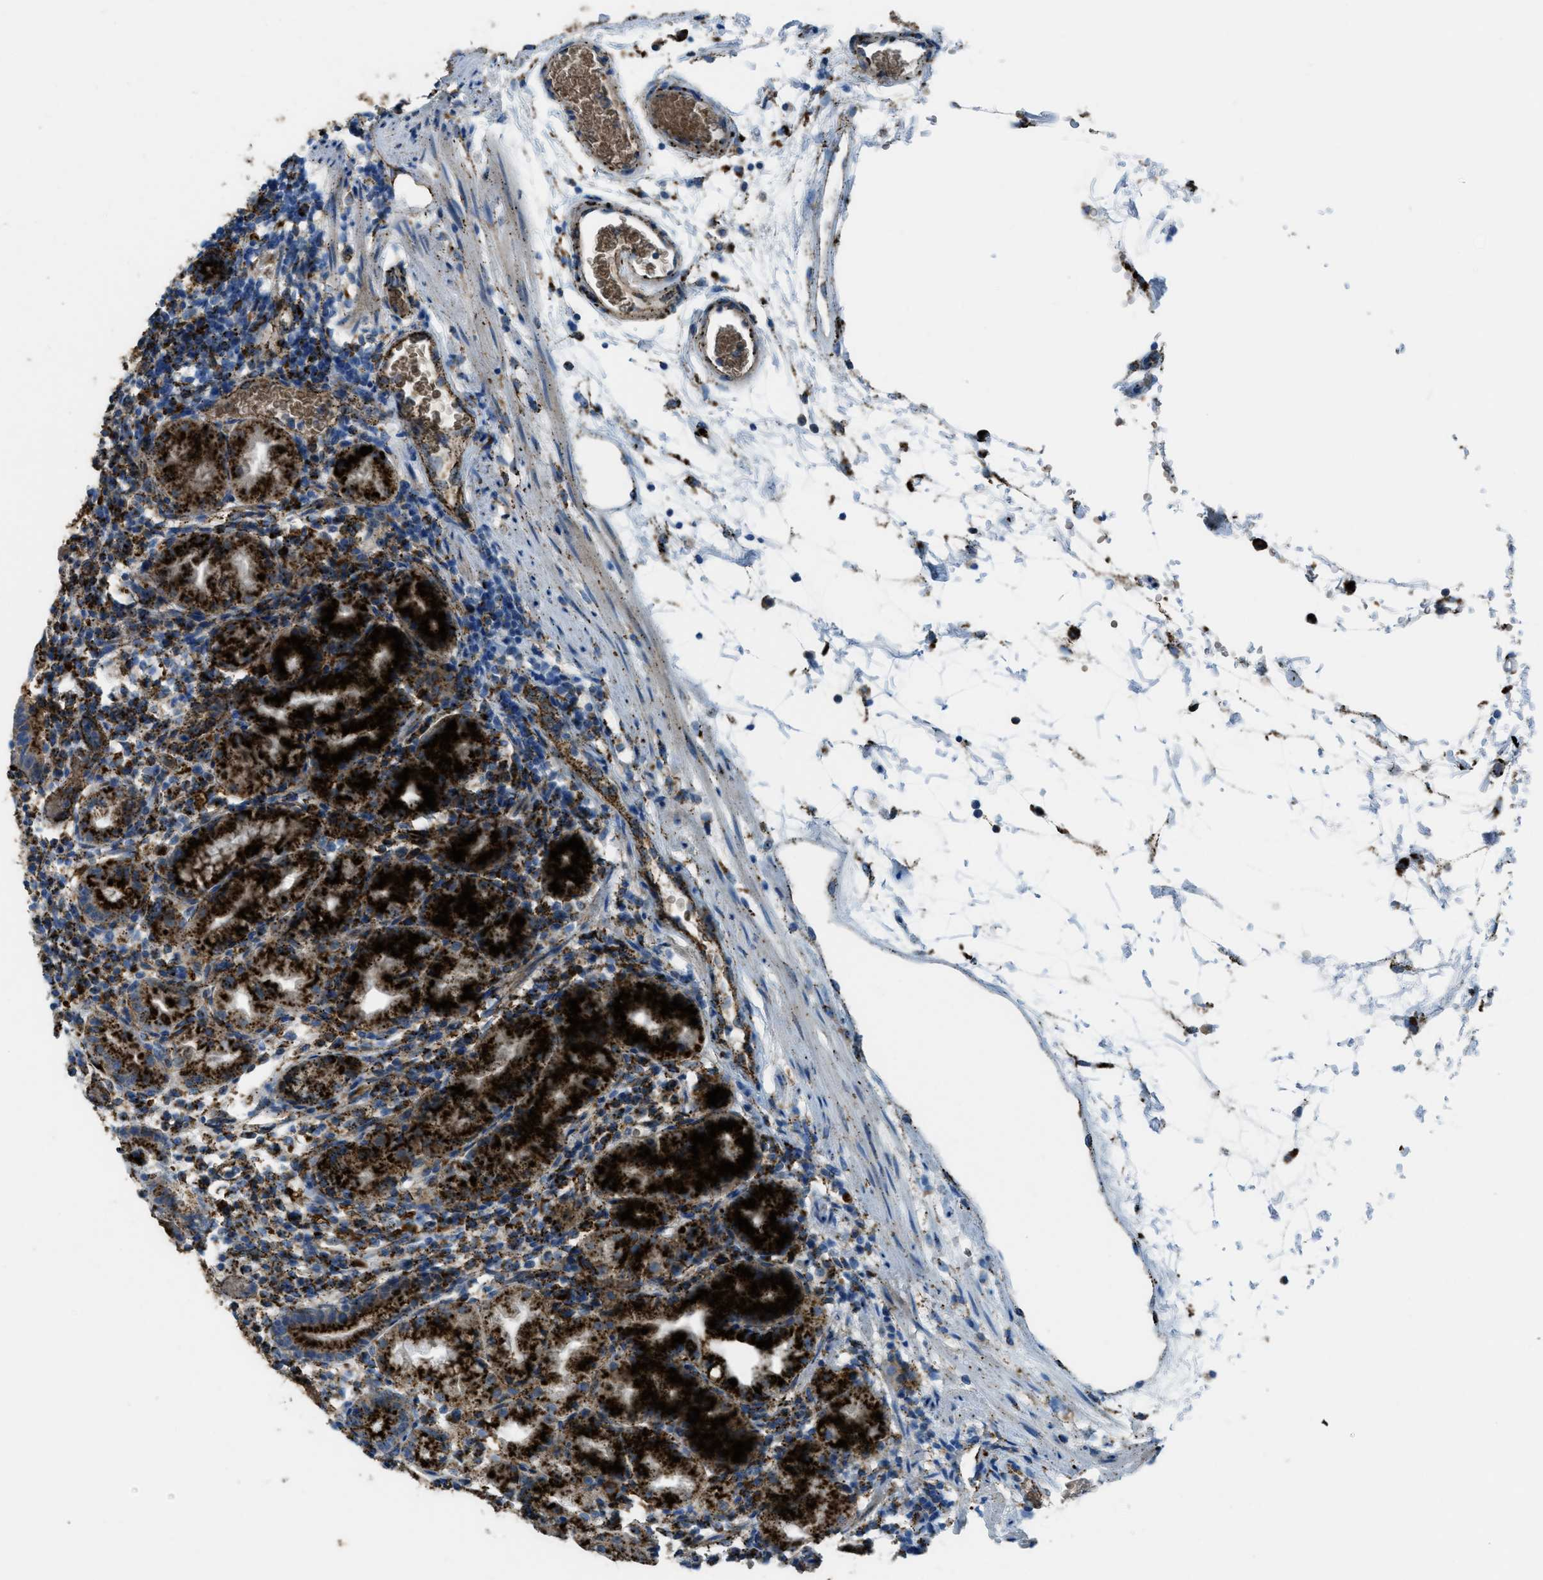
{"staining": {"intensity": "strong", "quantity": ">75%", "location": "cytoplasmic/membranous"}, "tissue": "stomach", "cell_type": "Glandular cells", "image_type": "normal", "snomed": [{"axis": "morphology", "description": "Normal tissue, NOS"}, {"axis": "topography", "description": "Stomach"}, {"axis": "topography", "description": "Stomach, lower"}], "caption": "Immunohistochemical staining of normal stomach exhibits high levels of strong cytoplasmic/membranous staining in approximately >75% of glandular cells.", "gene": "SCARB2", "patient": {"sex": "female", "age": 75}}